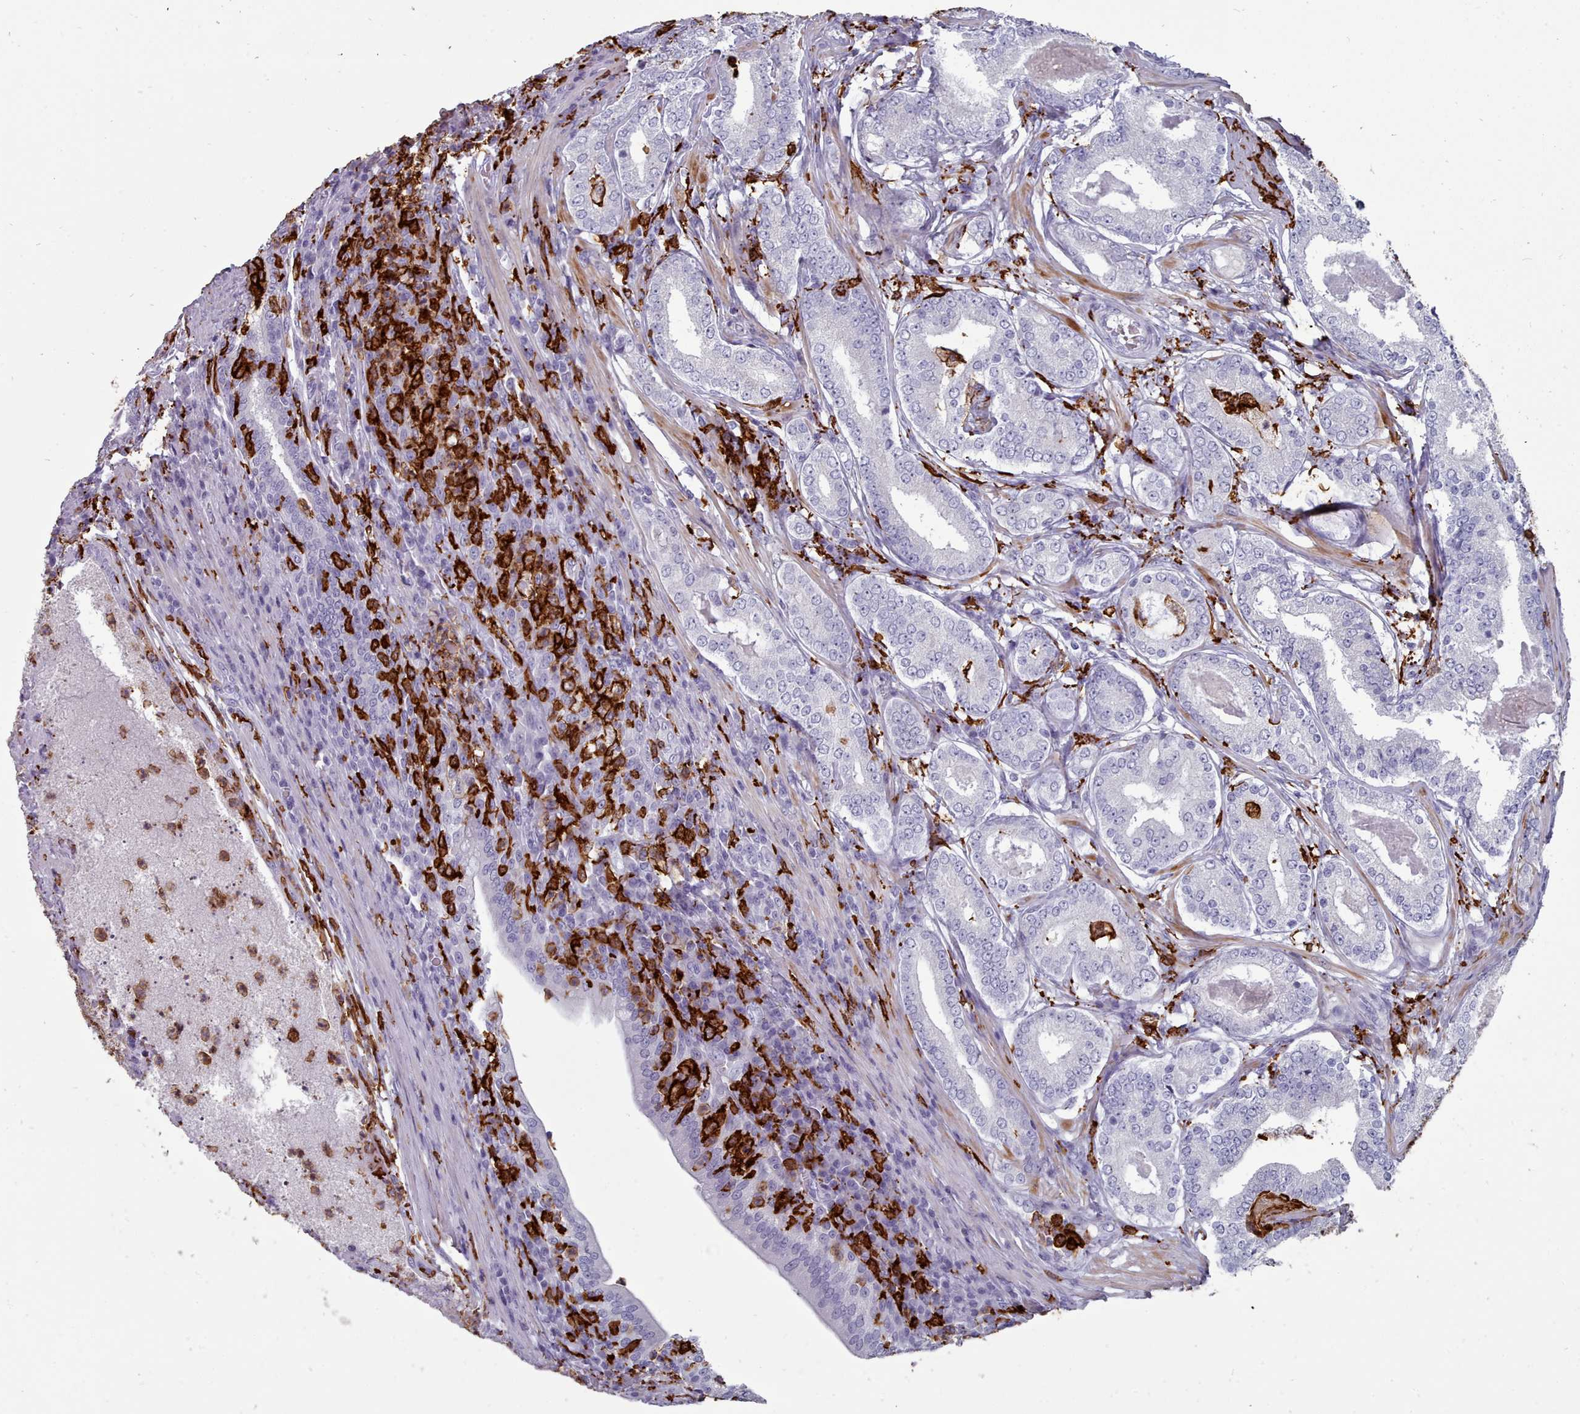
{"staining": {"intensity": "negative", "quantity": "none", "location": "none"}, "tissue": "prostate cancer", "cell_type": "Tumor cells", "image_type": "cancer", "snomed": [{"axis": "morphology", "description": "Adenocarcinoma, Low grade"}, {"axis": "topography", "description": "Prostate"}], "caption": "Immunohistochemical staining of prostate cancer displays no significant staining in tumor cells. (DAB (3,3'-diaminobenzidine) immunohistochemistry (IHC) with hematoxylin counter stain).", "gene": "AIF1", "patient": {"sex": "male", "age": 68}}